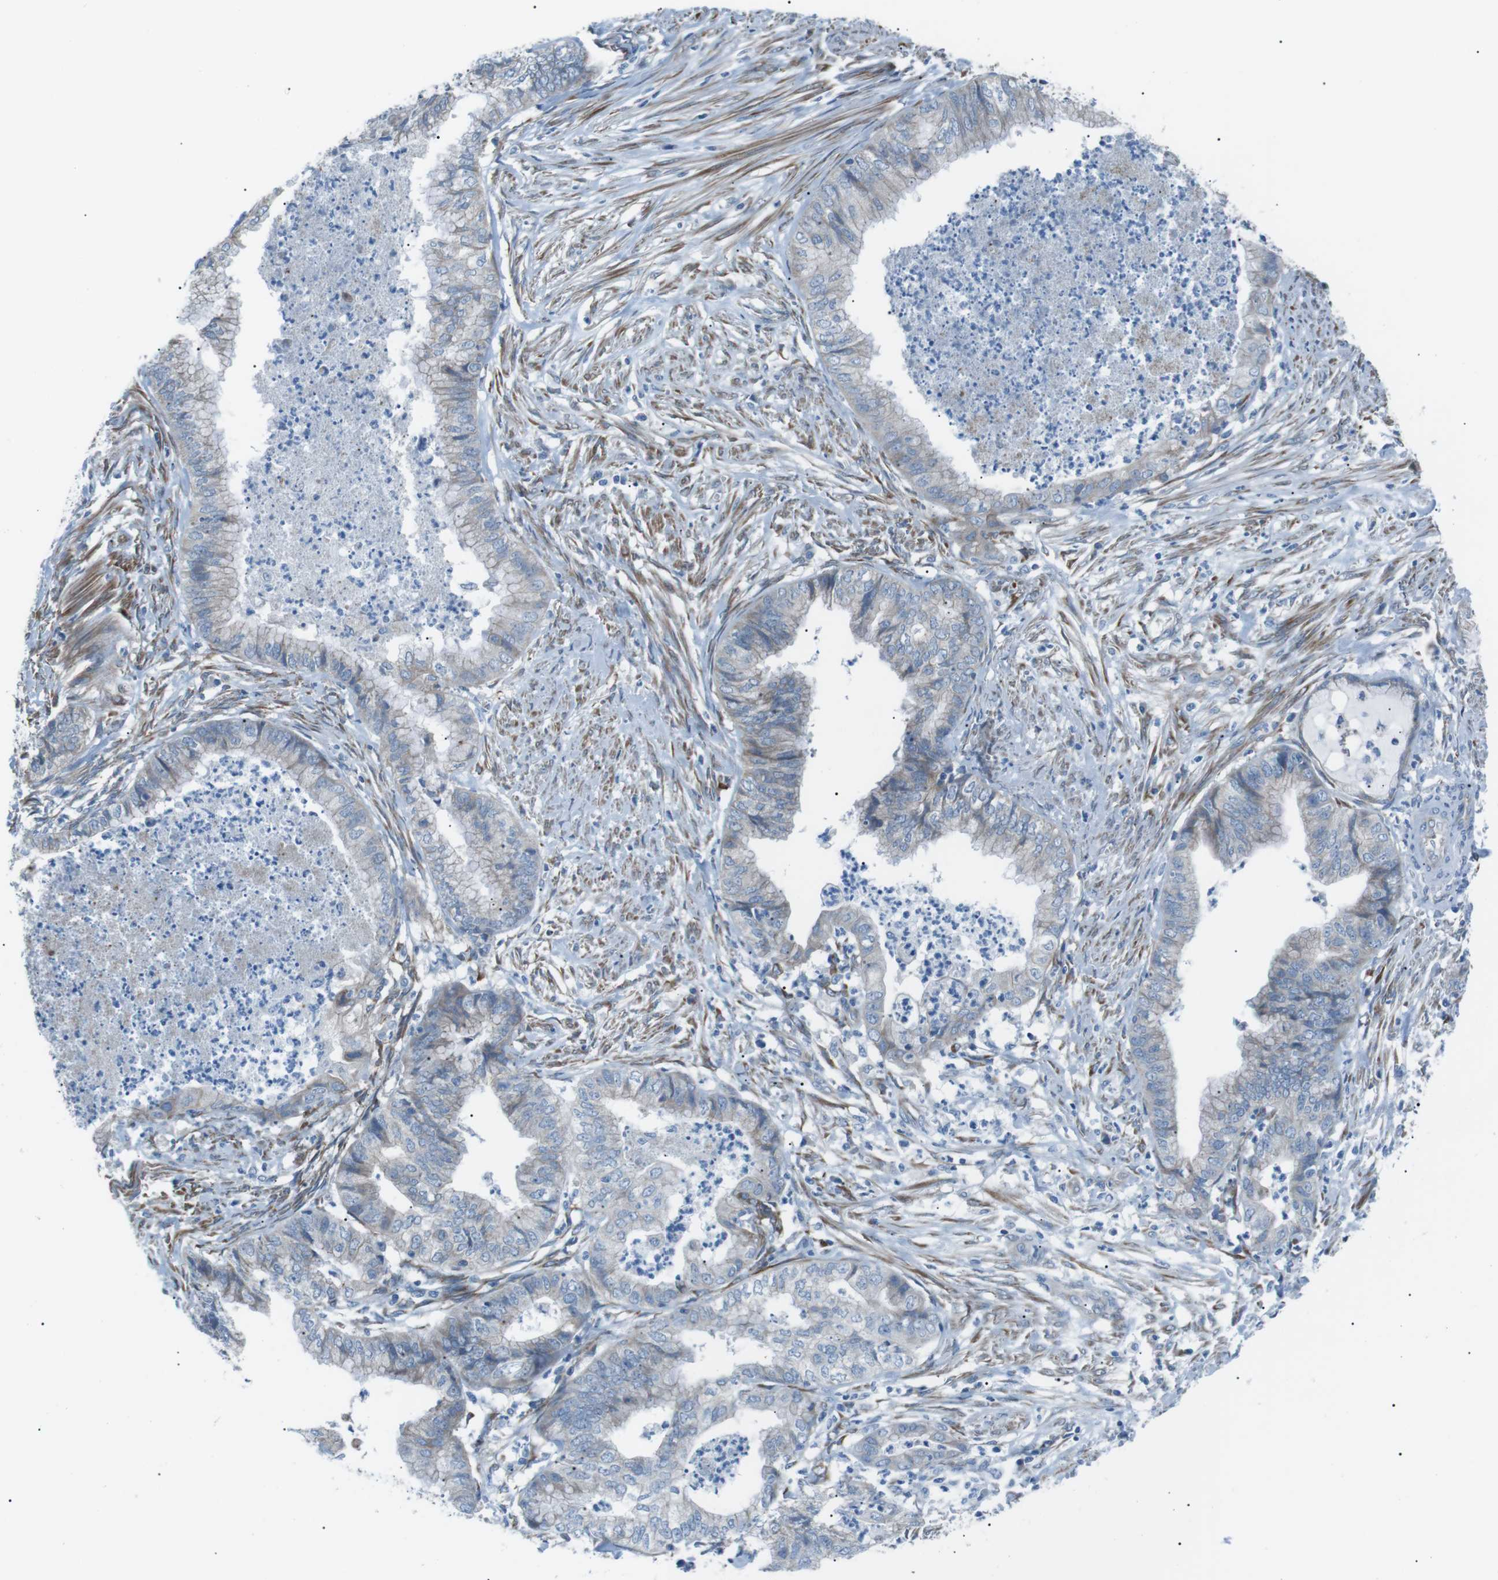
{"staining": {"intensity": "negative", "quantity": "none", "location": "none"}, "tissue": "endometrial cancer", "cell_type": "Tumor cells", "image_type": "cancer", "snomed": [{"axis": "morphology", "description": "Necrosis, NOS"}, {"axis": "morphology", "description": "Adenocarcinoma, NOS"}, {"axis": "topography", "description": "Endometrium"}], "caption": "Immunohistochemical staining of human adenocarcinoma (endometrial) reveals no significant expression in tumor cells.", "gene": "MTARC2", "patient": {"sex": "female", "age": 79}}